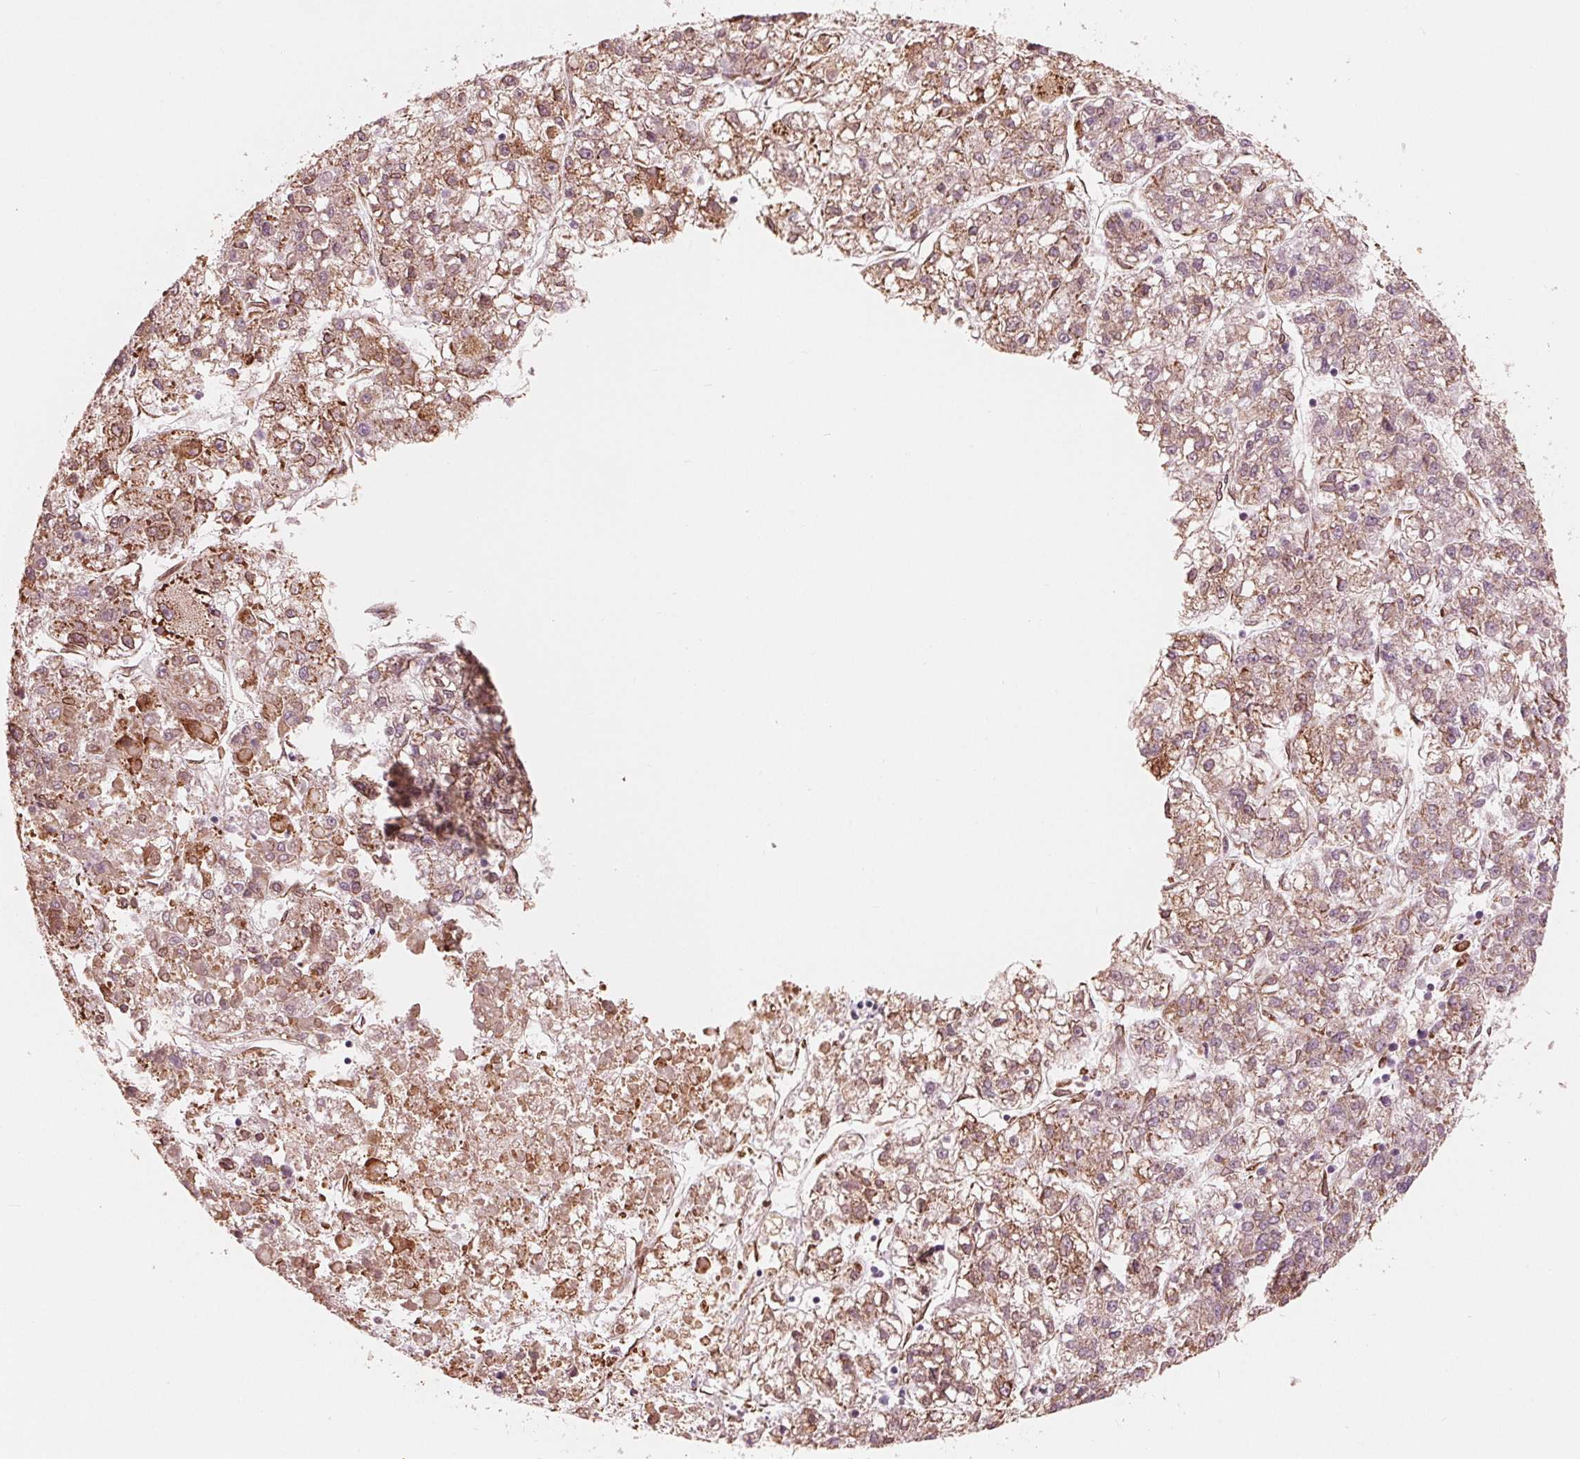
{"staining": {"intensity": "moderate", "quantity": ">75%", "location": "cytoplasmic/membranous"}, "tissue": "liver cancer", "cell_type": "Tumor cells", "image_type": "cancer", "snomed": [{"axis": "morphology", "description": "Carcinoma, Hepatocellular, NOS"}, {"axis": "topography", "description": "Liver"}], "caption": "The micrograph exhibits a brown stain indicating the presence of a protein in the cytoplasmic/membranous of tumor cells in liver cancer (hepatocellular carcinoma).", "gene": "IKBIP", "patient": {"sex": "male", "age": 56}}